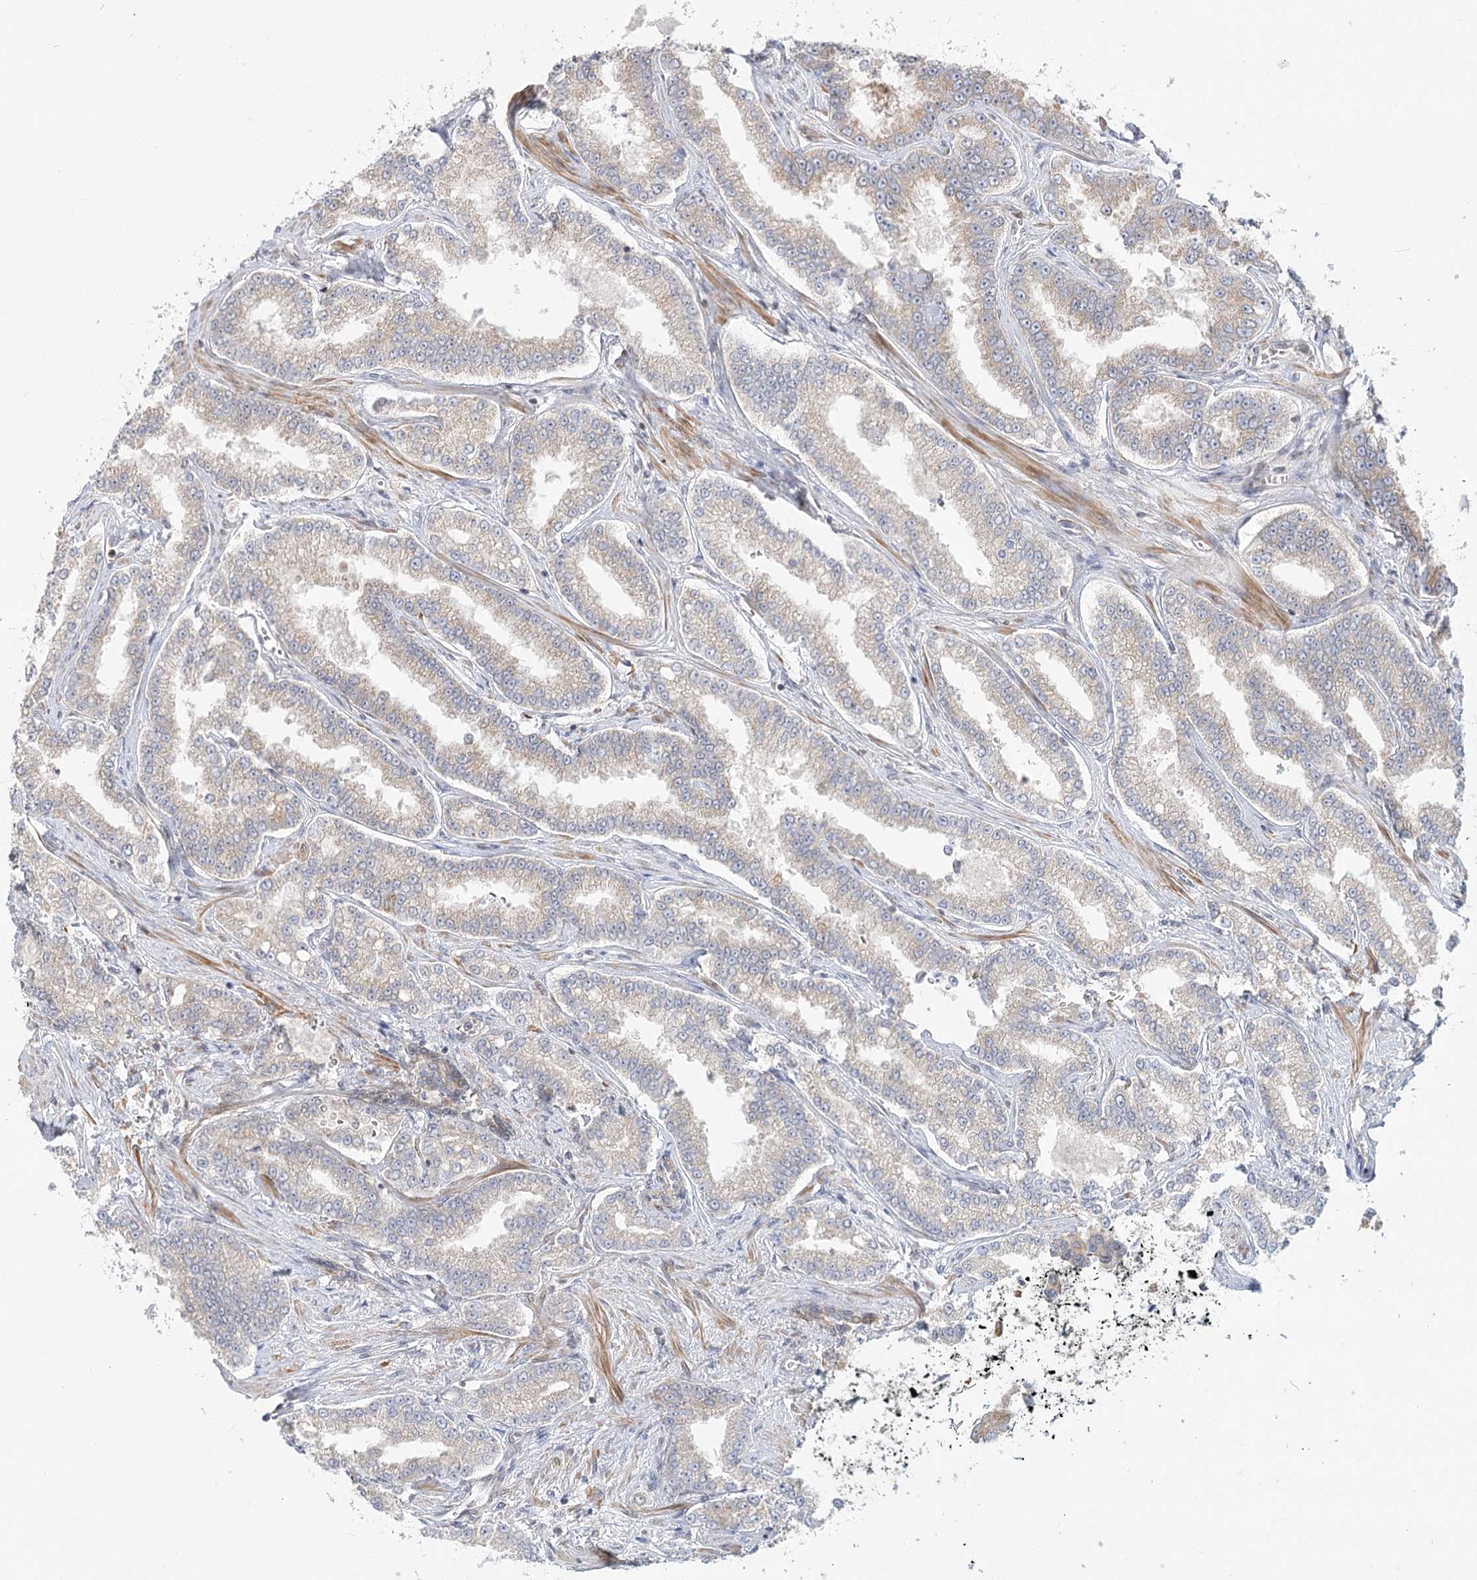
{"staining": {"intensity": "moderate", "quantity": "25%-75%", "location": "cytoplasmic/membranous"}, "tissue": "prostate cancer", "cell_type": "Tumor cells", "image_type": "cancer", "snomed": [{"axis": "morphology", "description": "Normal tissue, NOS"}, {"axis": "morphology", "description": "Adenocarcinoma, High grade"}, {"axis": "topography", "description": "Prostate"}], "caption": "Immunohistochemistry (IHC) photomicrograph of human prostate cancer (high-grade adenocarcinoma) stained for a protein (brown), which reveals medium levels of moderate cytoplasmic/membranous expression in approximately 25%-75% of tumor cells.", "gene": "MTMR3", "patient": {"sex": "male", "age": 83}}